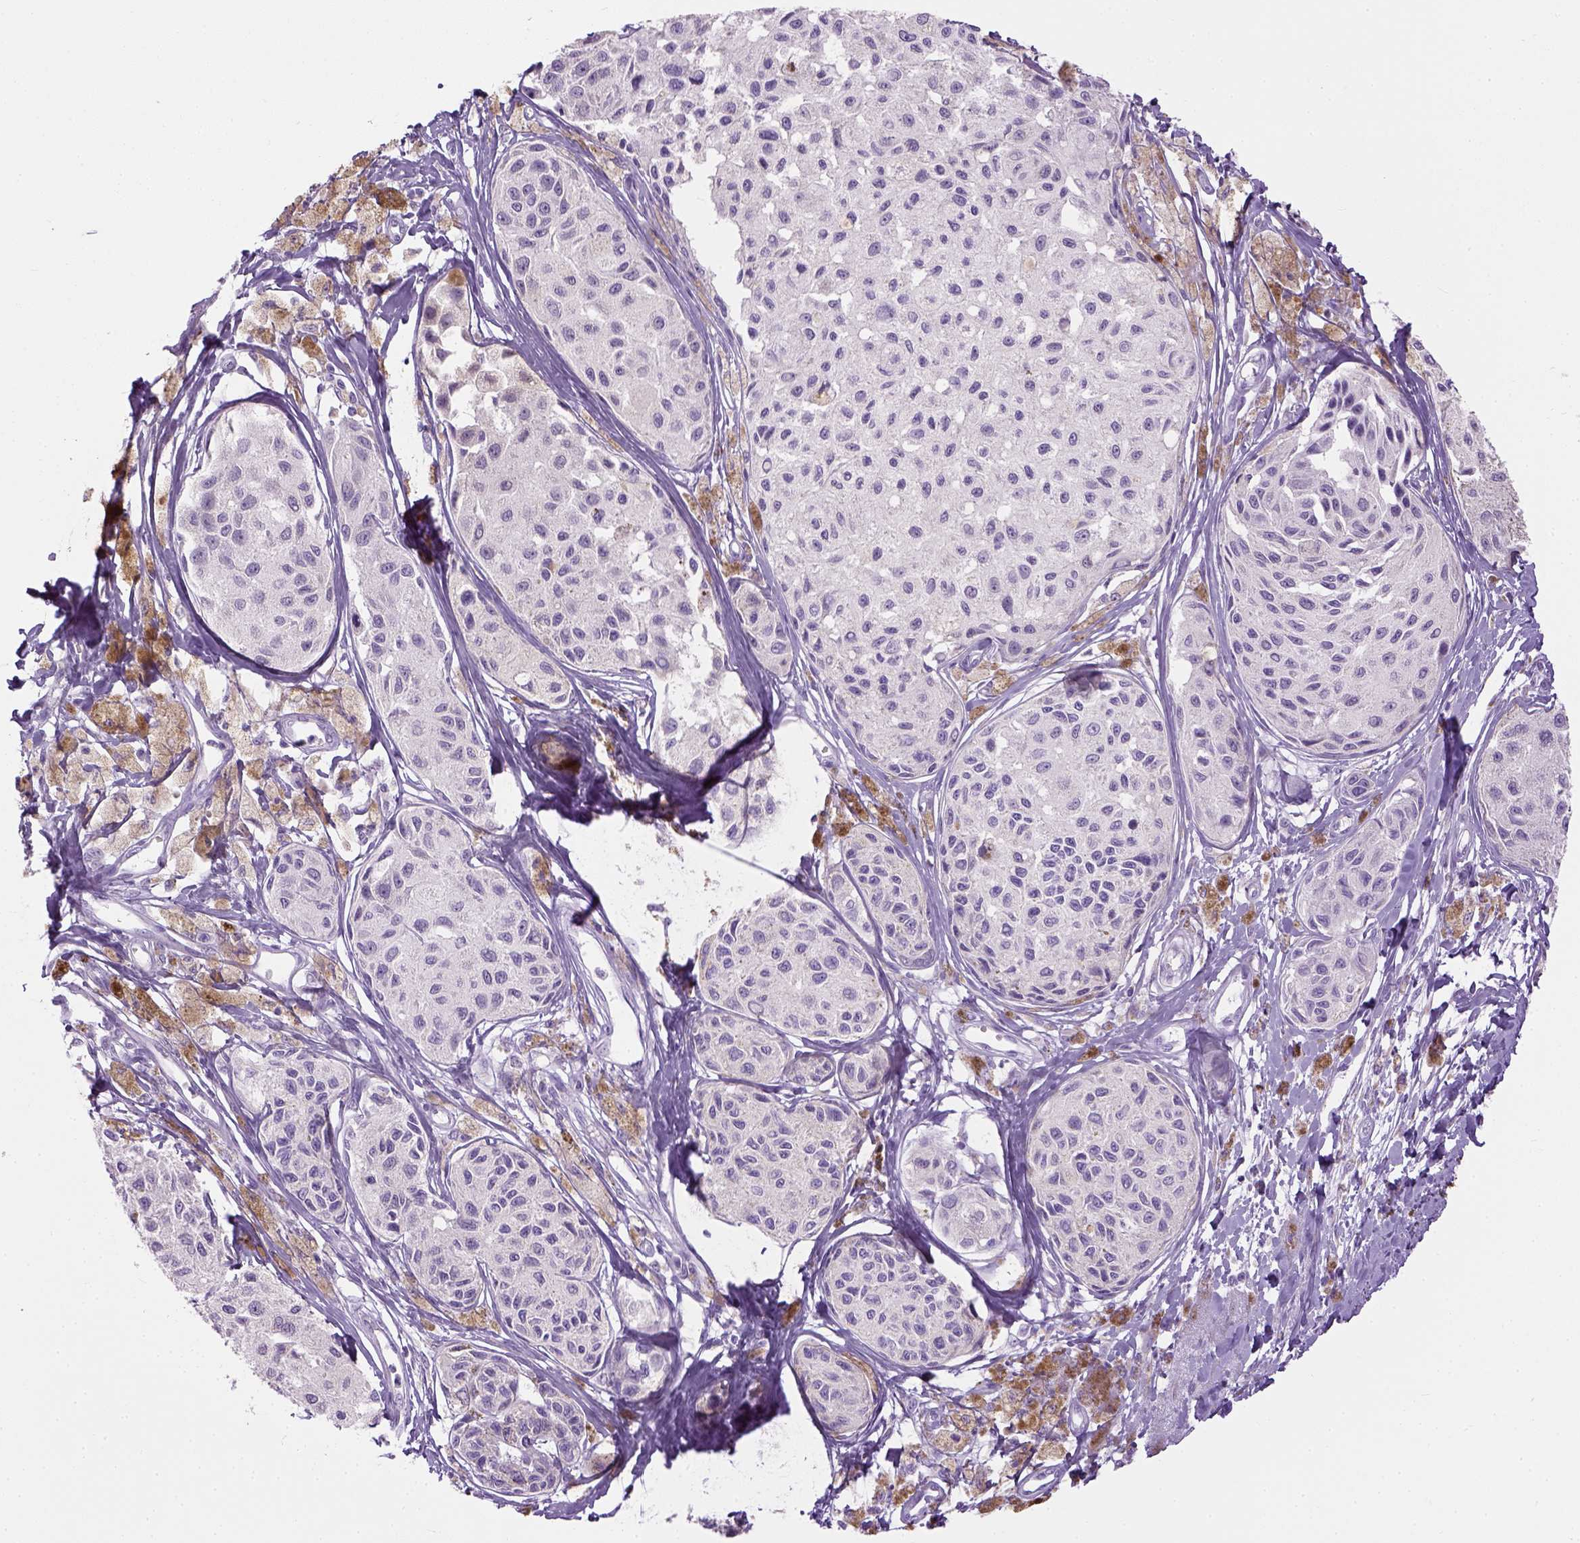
{"staining": {"intensity": "negative", "quantity": "none", "location": "none"}, "tissue": "melanoma", "cell_type": "Tumor cells", "image_type": "cancer", "snomed": [{"axis": "morphology", "description": "Malignant melanoma, NOS"}, {"axis": "topography", "description": "Skin"}], "caption": "Immunohistochemical staining of melanoma exhibits no significant expression in tumor cells.", "gene": "CYP24A1", "patient": {"sex": "female", "age": 38}}